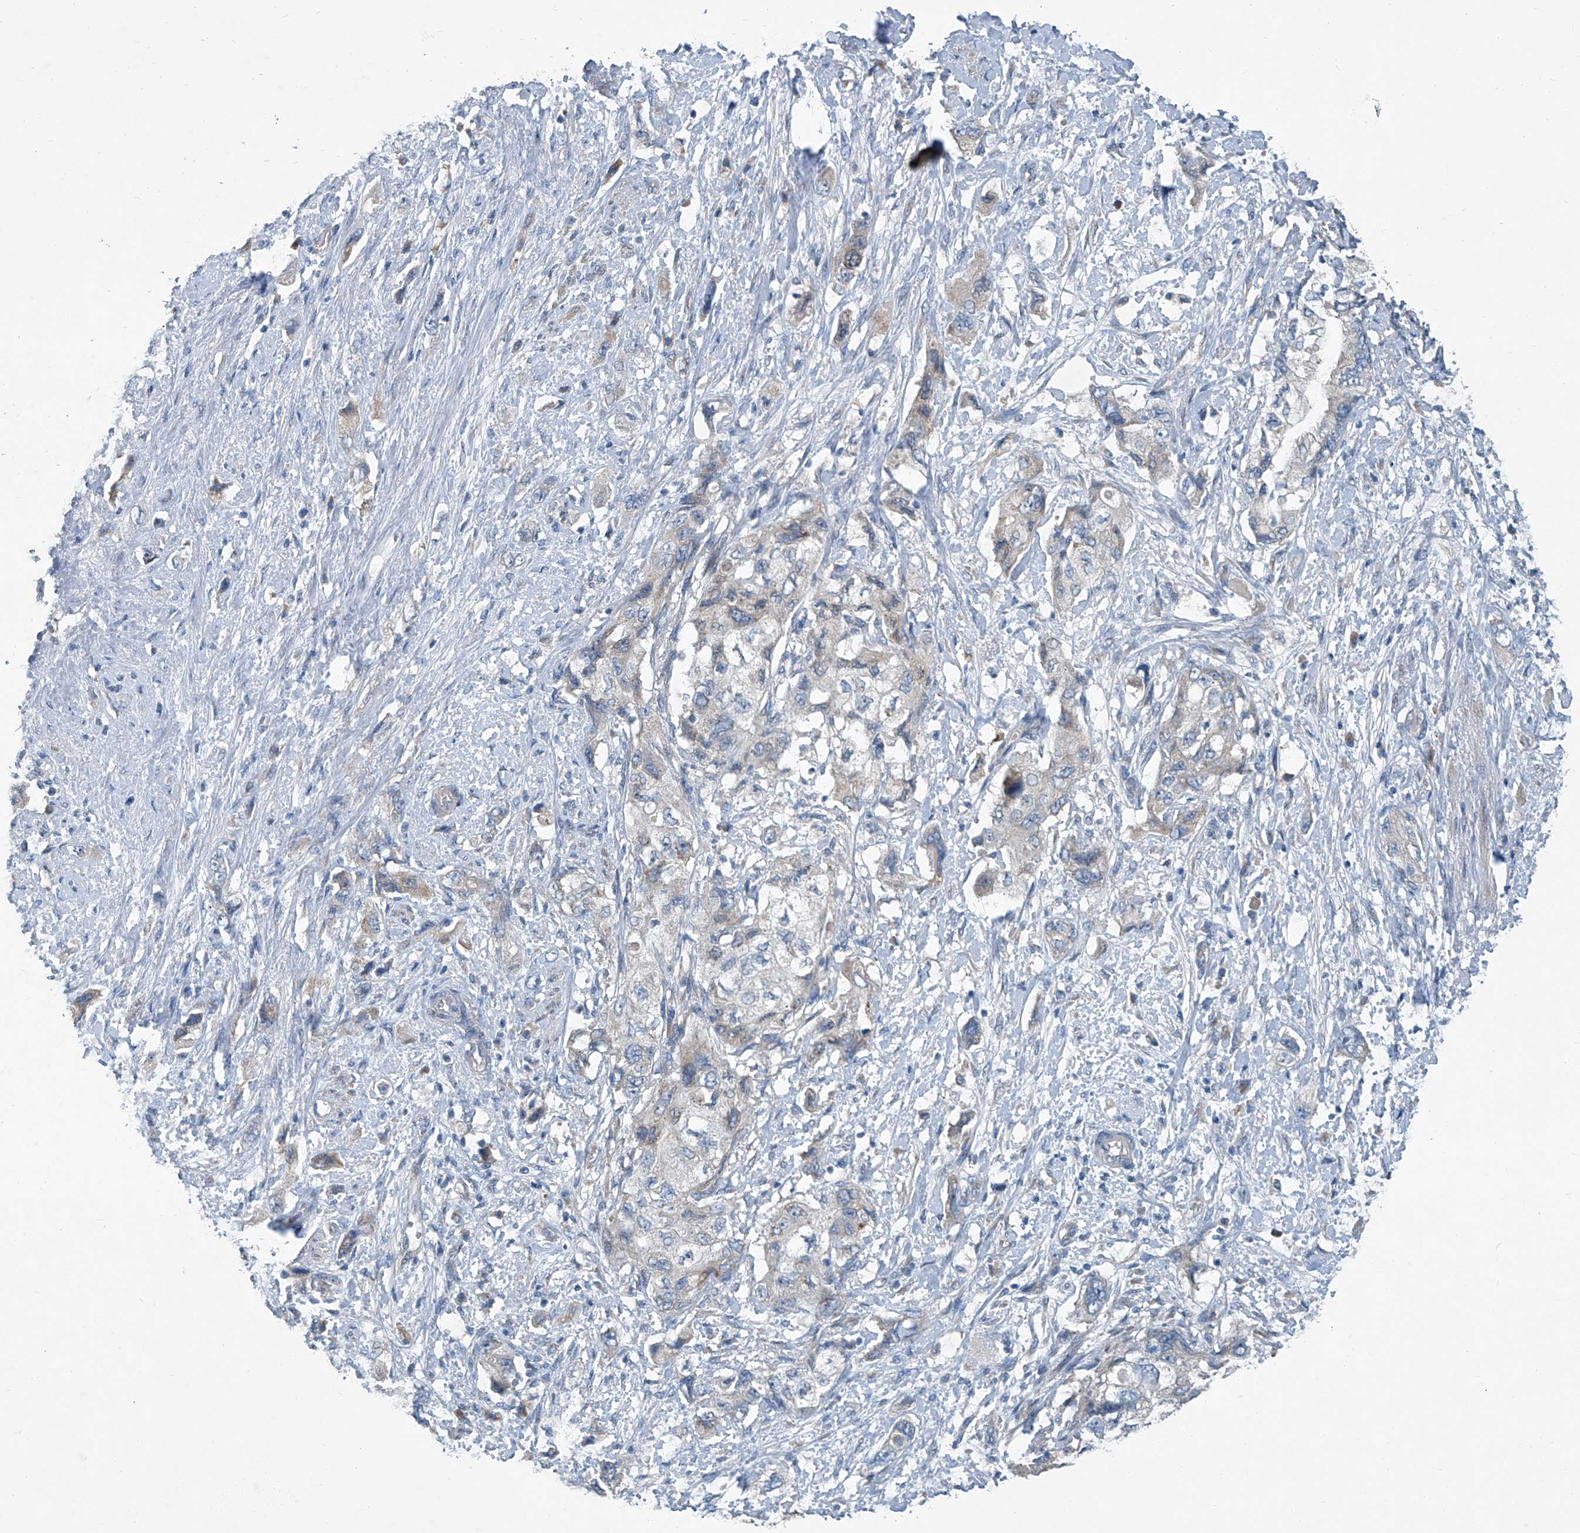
{"staining": {"intensity": "moderate", "quantity": "<25%", "location": "cytoplasmic/membranous"}, "tissue": "pancreatic cancer", "cell_type": "Tumor cells", "image_type": "cancer", "snomed": [{"axis": "morphology", "description": "Adenocarcinoma, NOS"}, {"axis": "topography", "description": "Pancreas"}], "caption": "Protein staining shows moderate cytoplasmic/membranous staining in about <25% of tumor cells in pancreatic cancer.", "gene": "SLC26A11", "patient": {"sex": "female", "age": 73}}